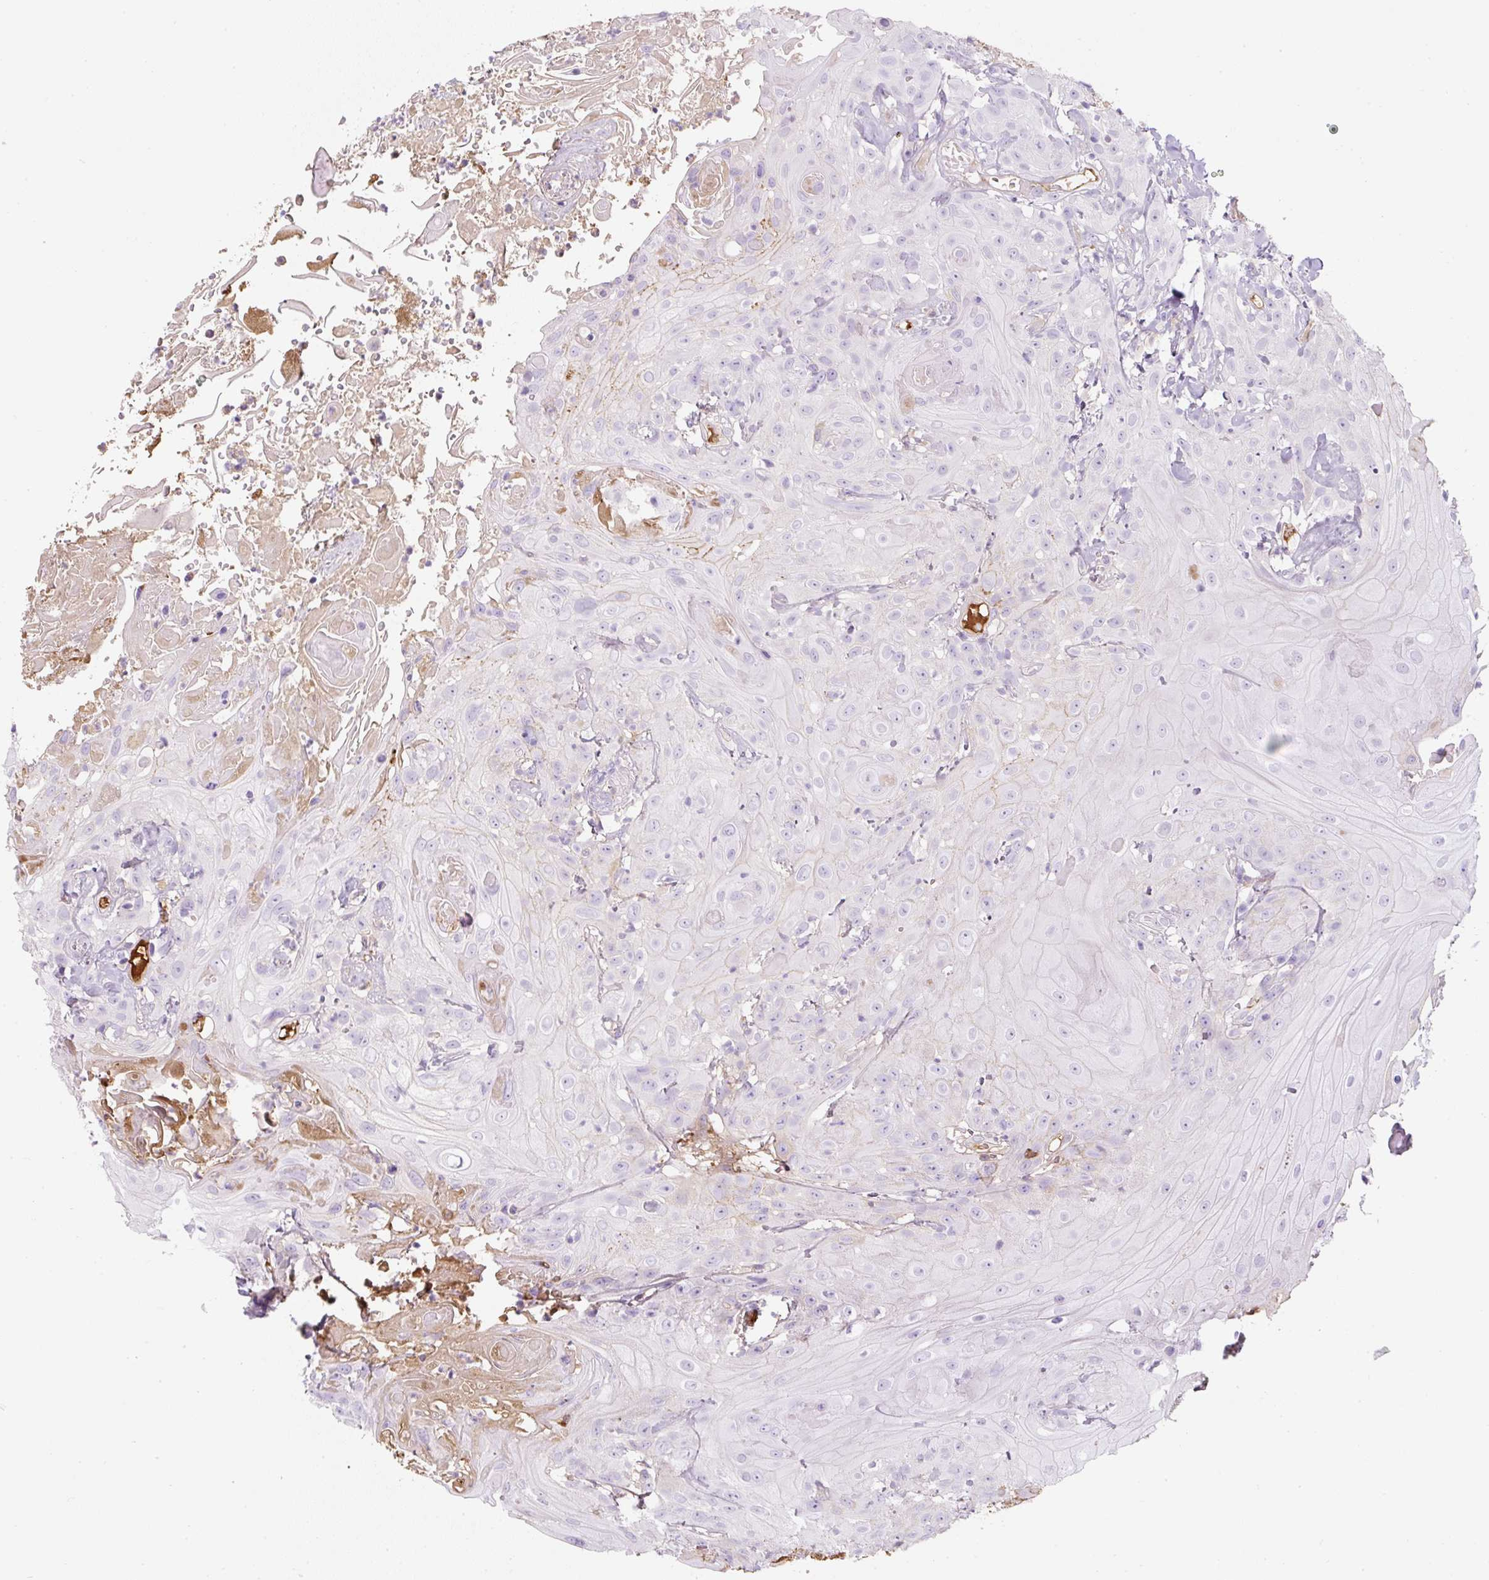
{"staining": {"intensity": "negative", "quantity": "none", "location": "none"}, "tissue": "head and neck cancer", "cell_type": "Tumor cells", "image_type": "cancer", "snomed": [{"axis": "morphology", "description": "Squamous cell carcinoma, NOS"}, {"axis": "topography", "description": "Skin"}, {"axis": "topography", "description": "Head-Neck"}], "caption": "Tumor cells show no significant expression in head and neck cancer (squamous cell carcinoma).", "gene": "APOA1", "patient": {"sex": "male", "age": 80}}